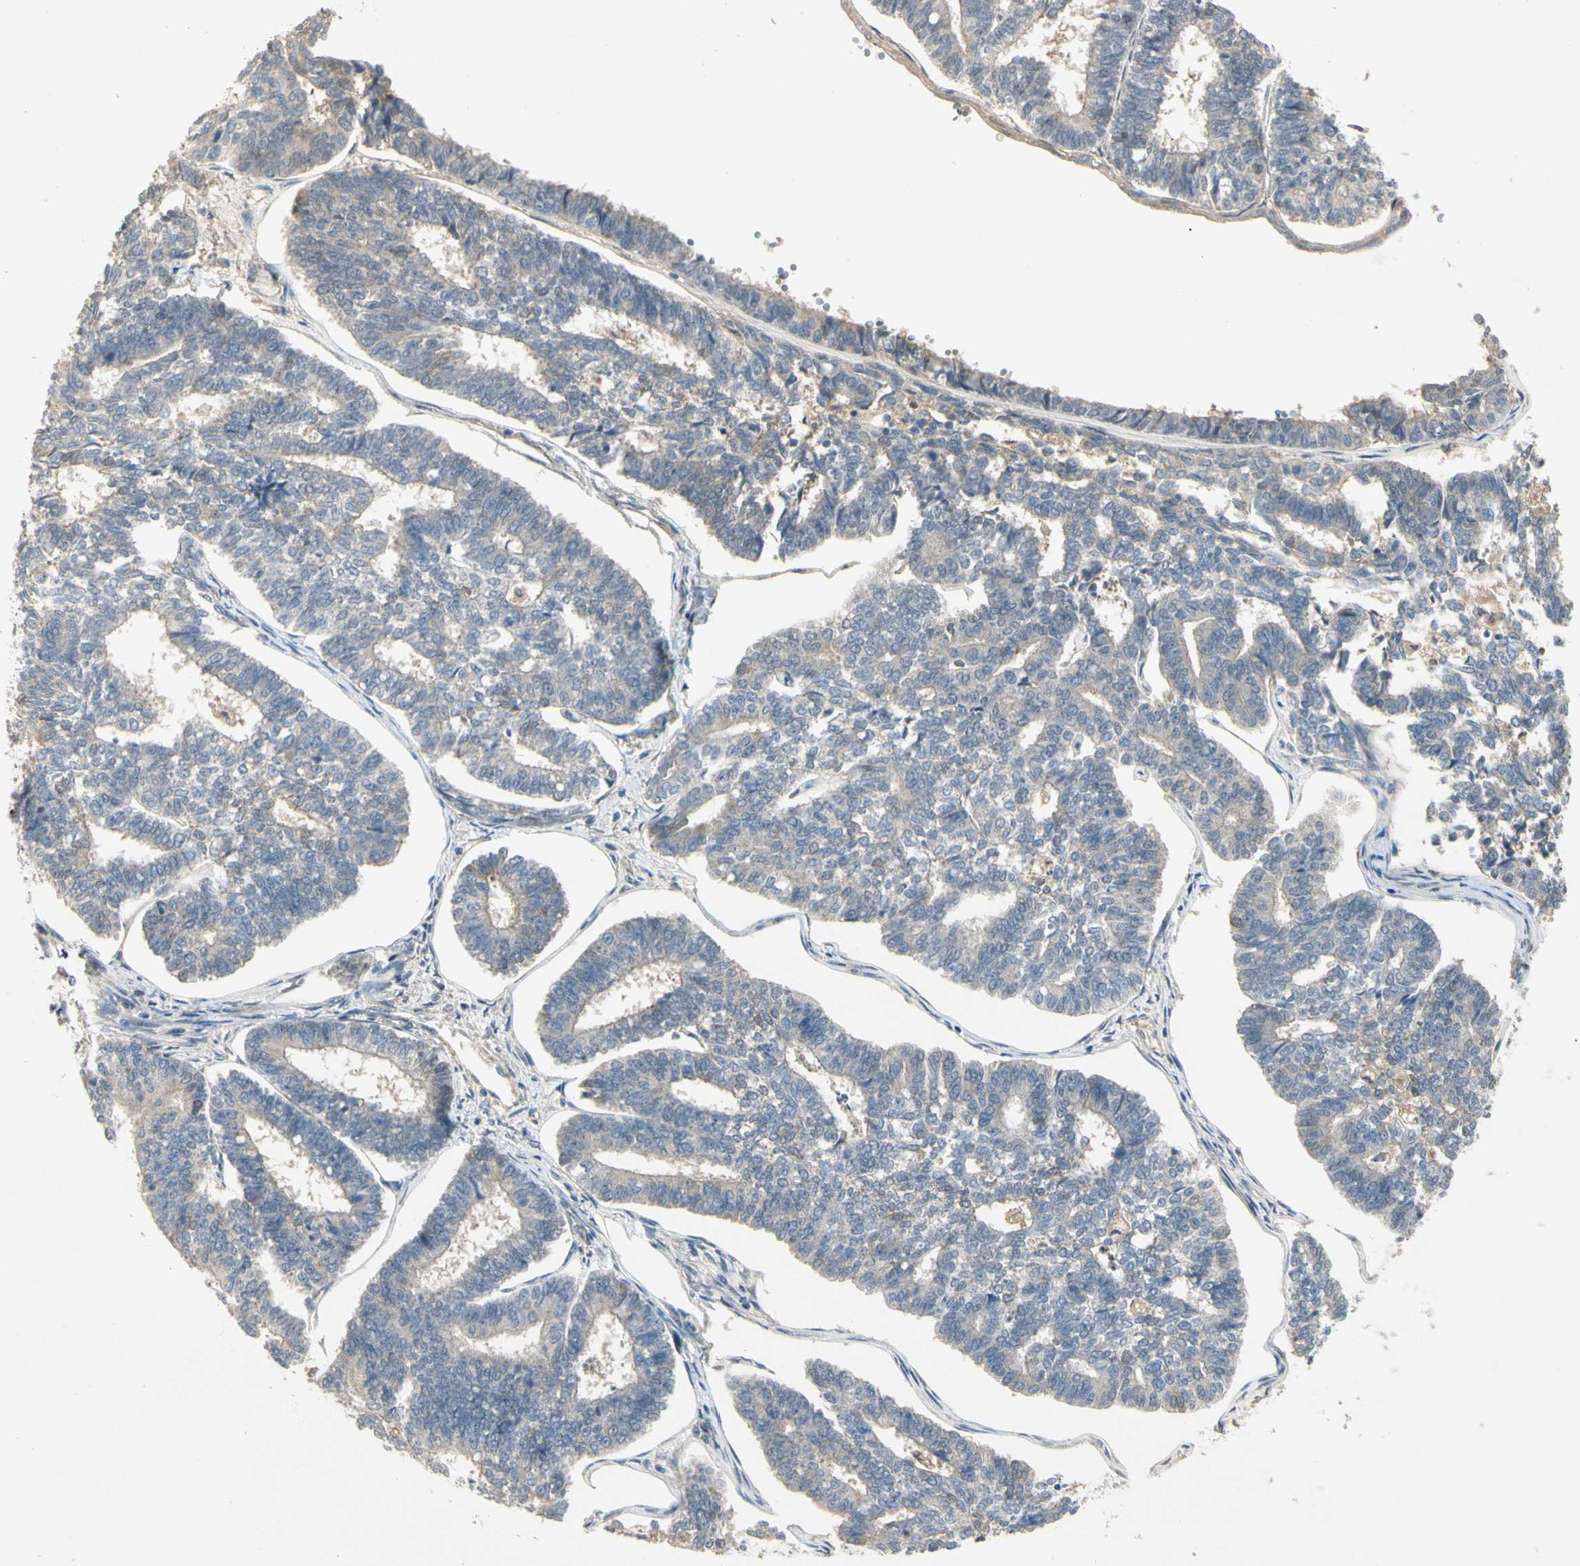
{"staining": {"intensity": "weak", "quantity": "25%-75%", "location": "cytoplasmic/membranous"}, "tissue": "endometrial cancer", "cell_type": "Tumor cells", "image_type": "cancer", "snomed": [{"axis": "morphology", "description": "Adenocarcinoma, NOS"}, {"axis": "topography", "description": "Endometrium"}], "caption": "Immunohistochemistry (IHC) (DAB) staining of human endometrial cancer demonstrates weak cytoplasmic/membranous protein expression in approximately 25%-75% of tumor cells.", "gene": "ATG4C", "patient": {"sex": "female", "age": 70}}